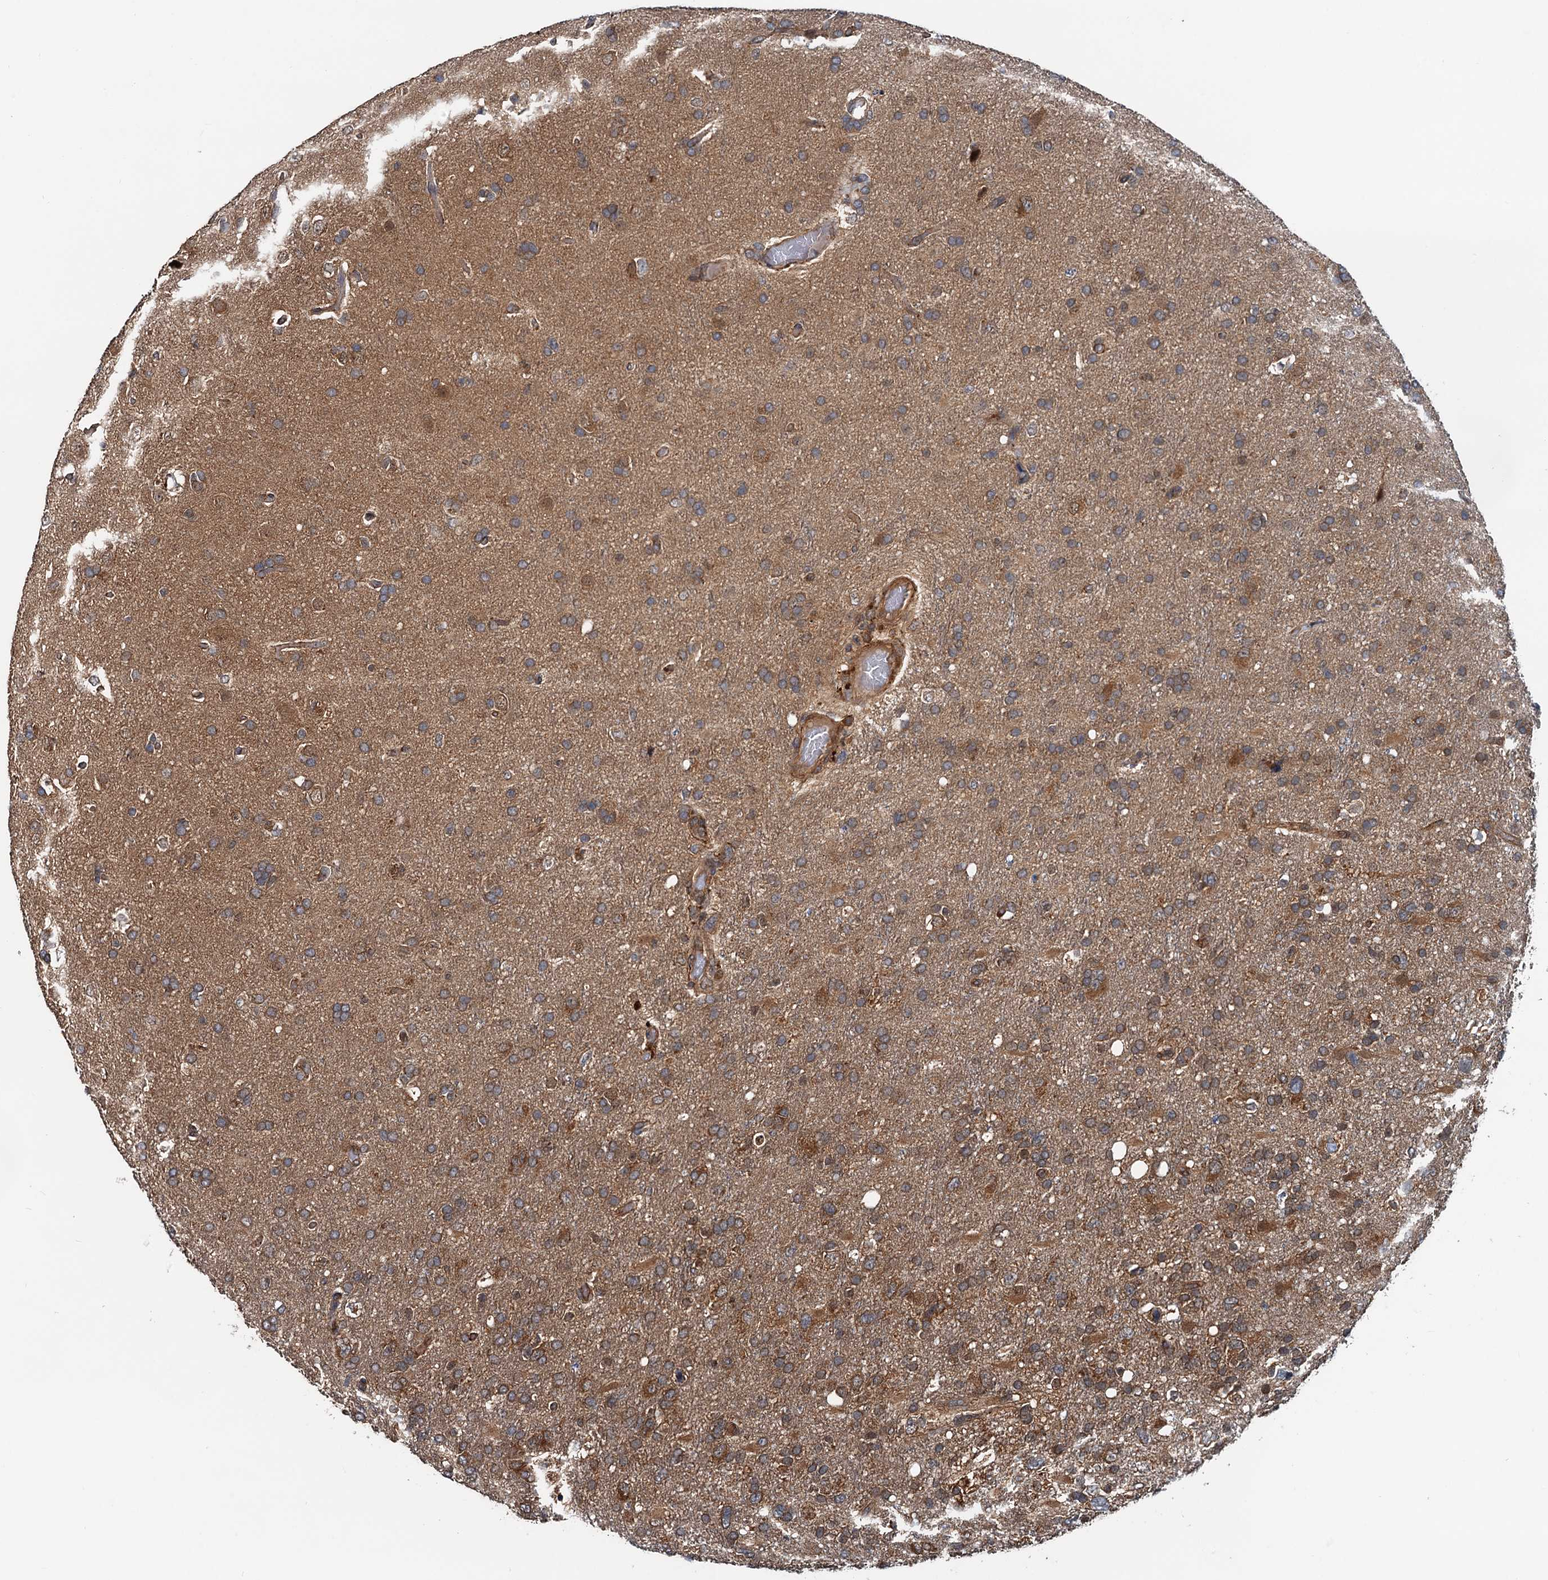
{"staining": {"intensity": "moderate", "quantity": "25%-75%", "location": "cytoplasmic/membranous"}, "tissue": "glioma", "cell_type": "Tumor cells", "image_type": "cancer", "snomed": [{"axis": "morphology", "description": "Glioma, malignant, High grade"}, {"axis": "topography", "description": "Brain"}], "caption": "Approximately 25%-75% of tumor cells in human high-grade glioma (malignant) display moderate cytoplasmic/membranous protein positivity as visualized by brown immunohistochemical staining.", "gene": "AAGAB", "patient": {"sex": "male", "age": 61}}